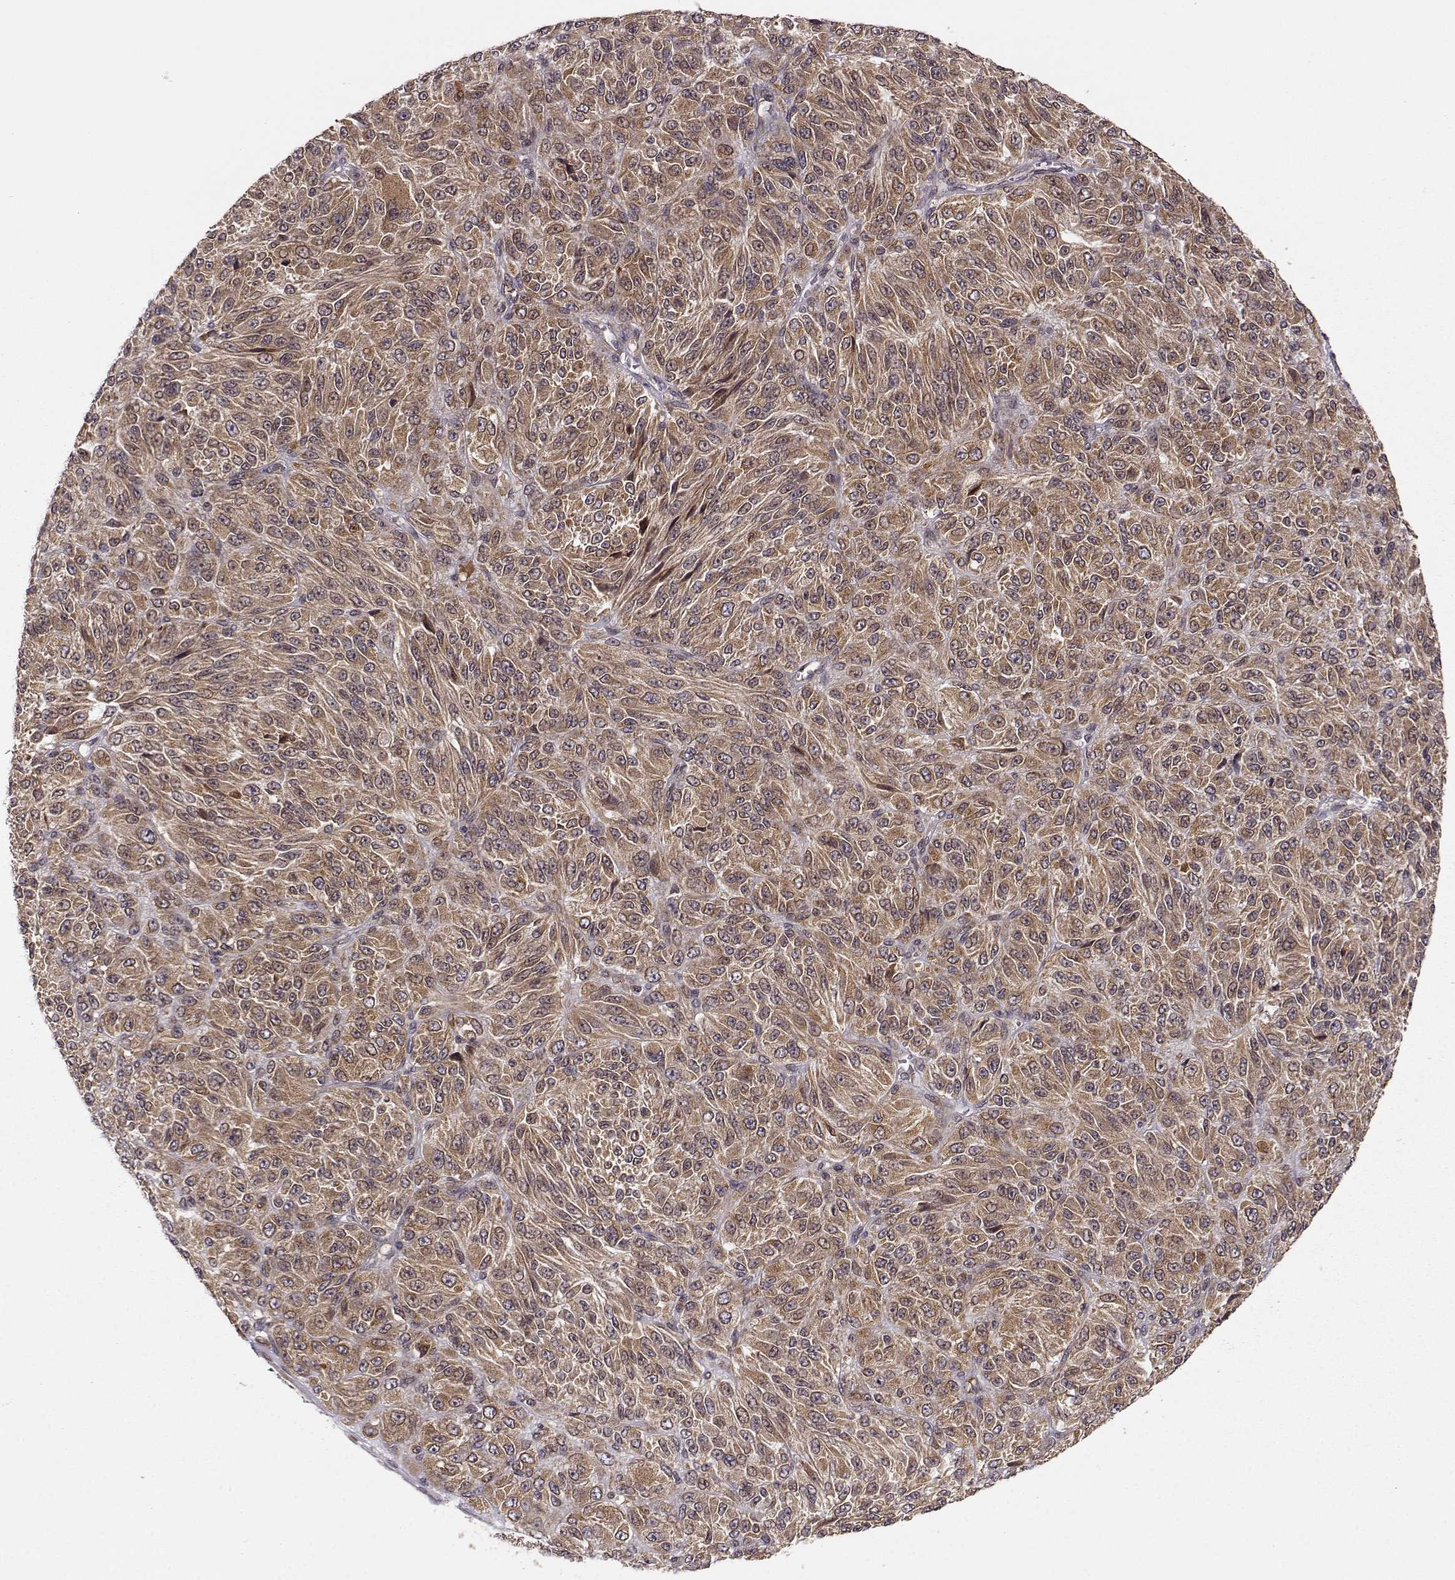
{"staining": {"intensity": "moderate", "quantity": ">75%", "location": "cytoplasmic/membranous"}, "tissue": "melanoma", "cell_type": "Tumor cells", "image_type": "cancer", "snomed": [{"axis": "morphology", "description": "Malignant melanoma, Metastatic site"}, {"axis": "topography", "description": "Brain"}], "caption": "Immunohistochemical staining of malignant melanoma (metastatic site) reveals moderate cytoplasmic/membranous protein staining in about >75% of tumor cells.", "gene": "ERGIC2", "patient": {"sex": "female", "age": 56}}